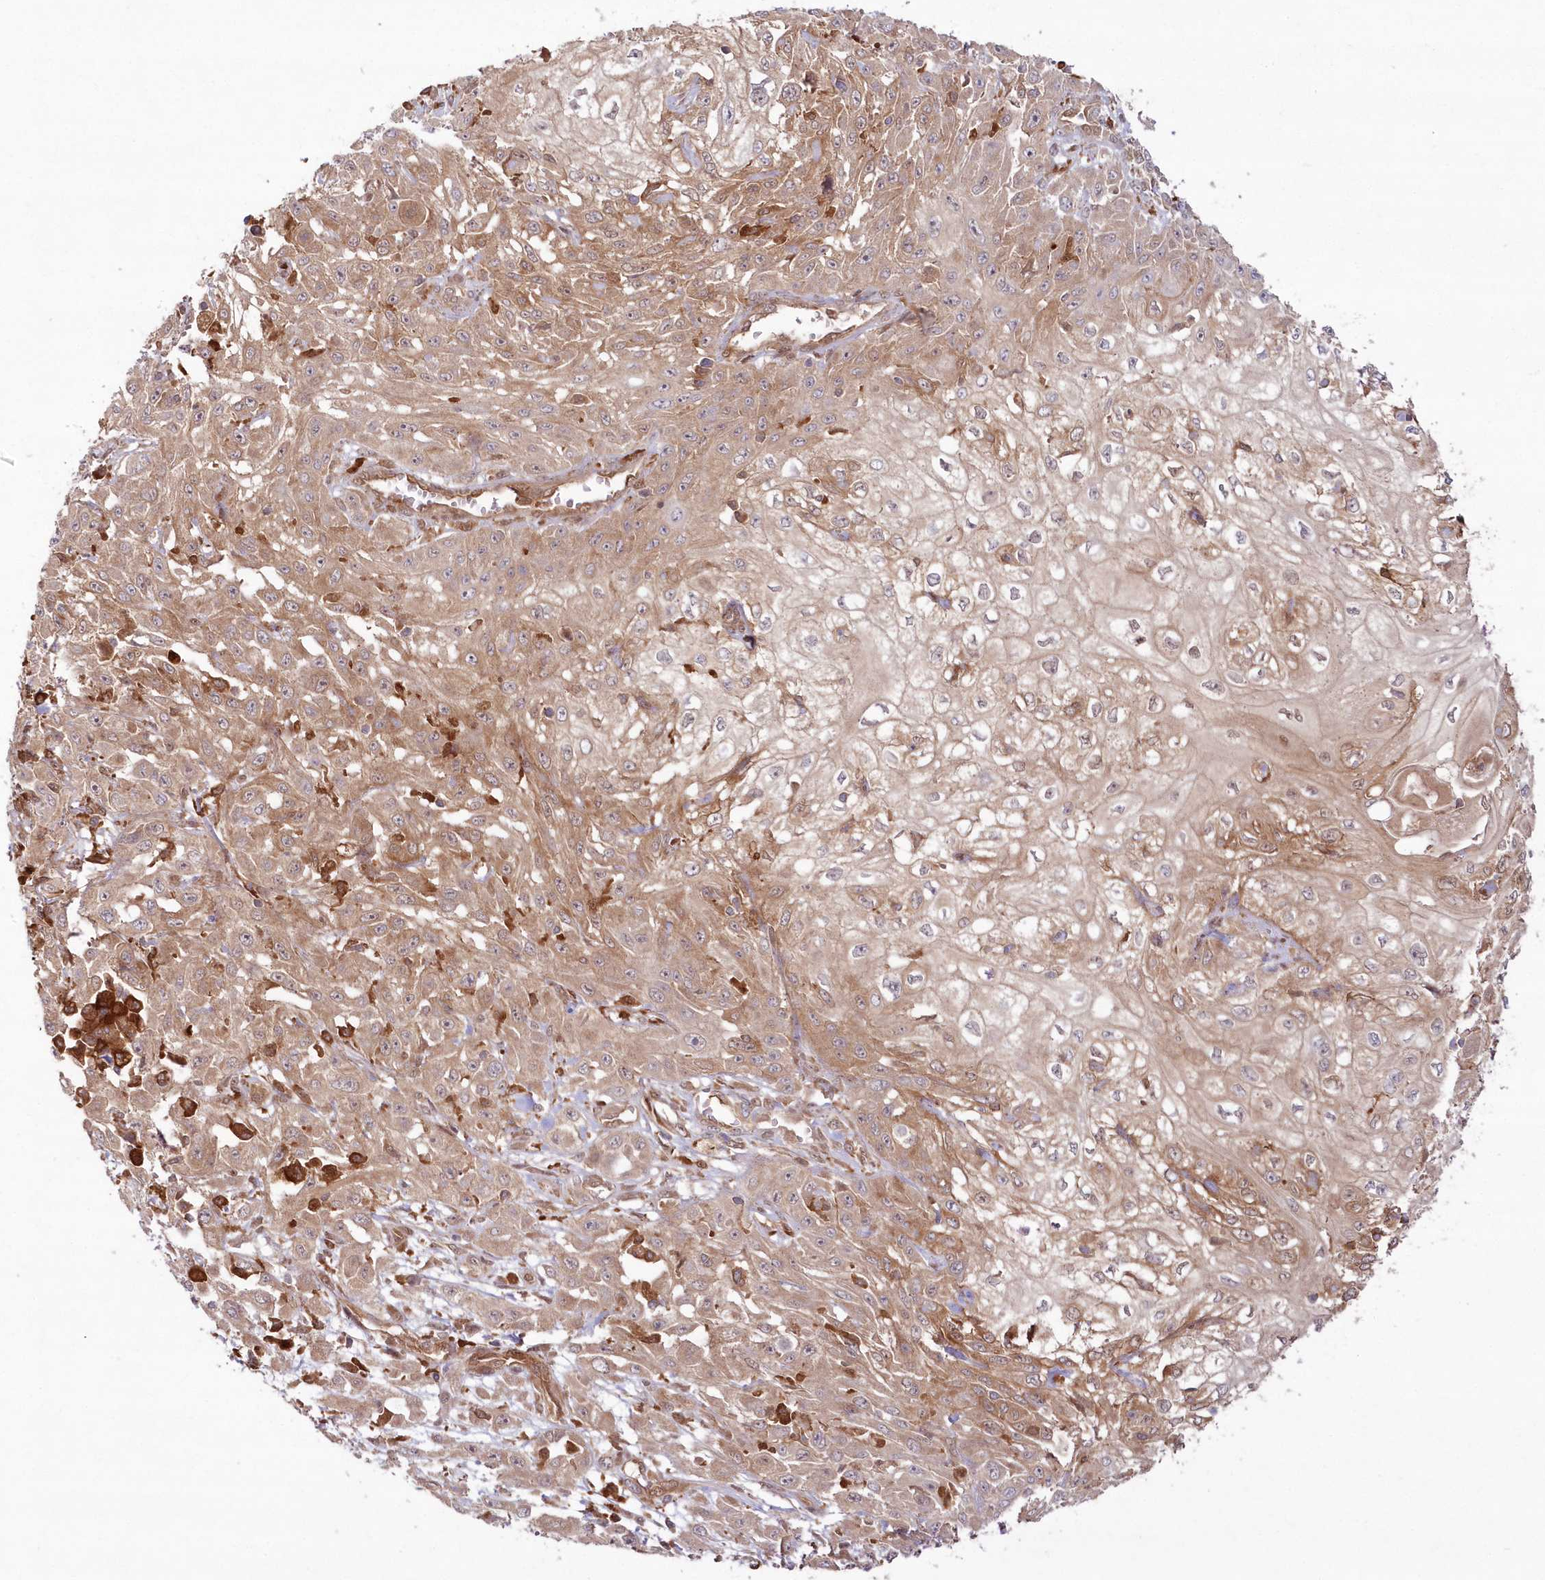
{"staining": {"intensity": "weak", "quantity": ">75%", "location": "cytoplasmic/membranous"}, "tissue": "skin cancer", "cell_type": "Tumor cells", "image_type": "cancer", "snomed": [{"axis": "morphology", "description": "Squamous cell carcinoma, NOS"}, {"axis": "morphology", "description": "Squamous cell carcinoma, metastatic, NOS"}, {"axis": "topography", "description": "Skin"}, {"axis": "topography", "description": "Lymph node"}], "caption": "High-power microscopy captured an immunohistochemistry micrograph of skin cancer, revealing weak cytoplasmic/membranous expression in about >75% of tumor cells. (DAB (3,3'-diaminobenzidine) = brown stain, brightfield microscopy at high magnification).", "gene": "GBE1", "patient": {"sex": "male", "age": 75}}